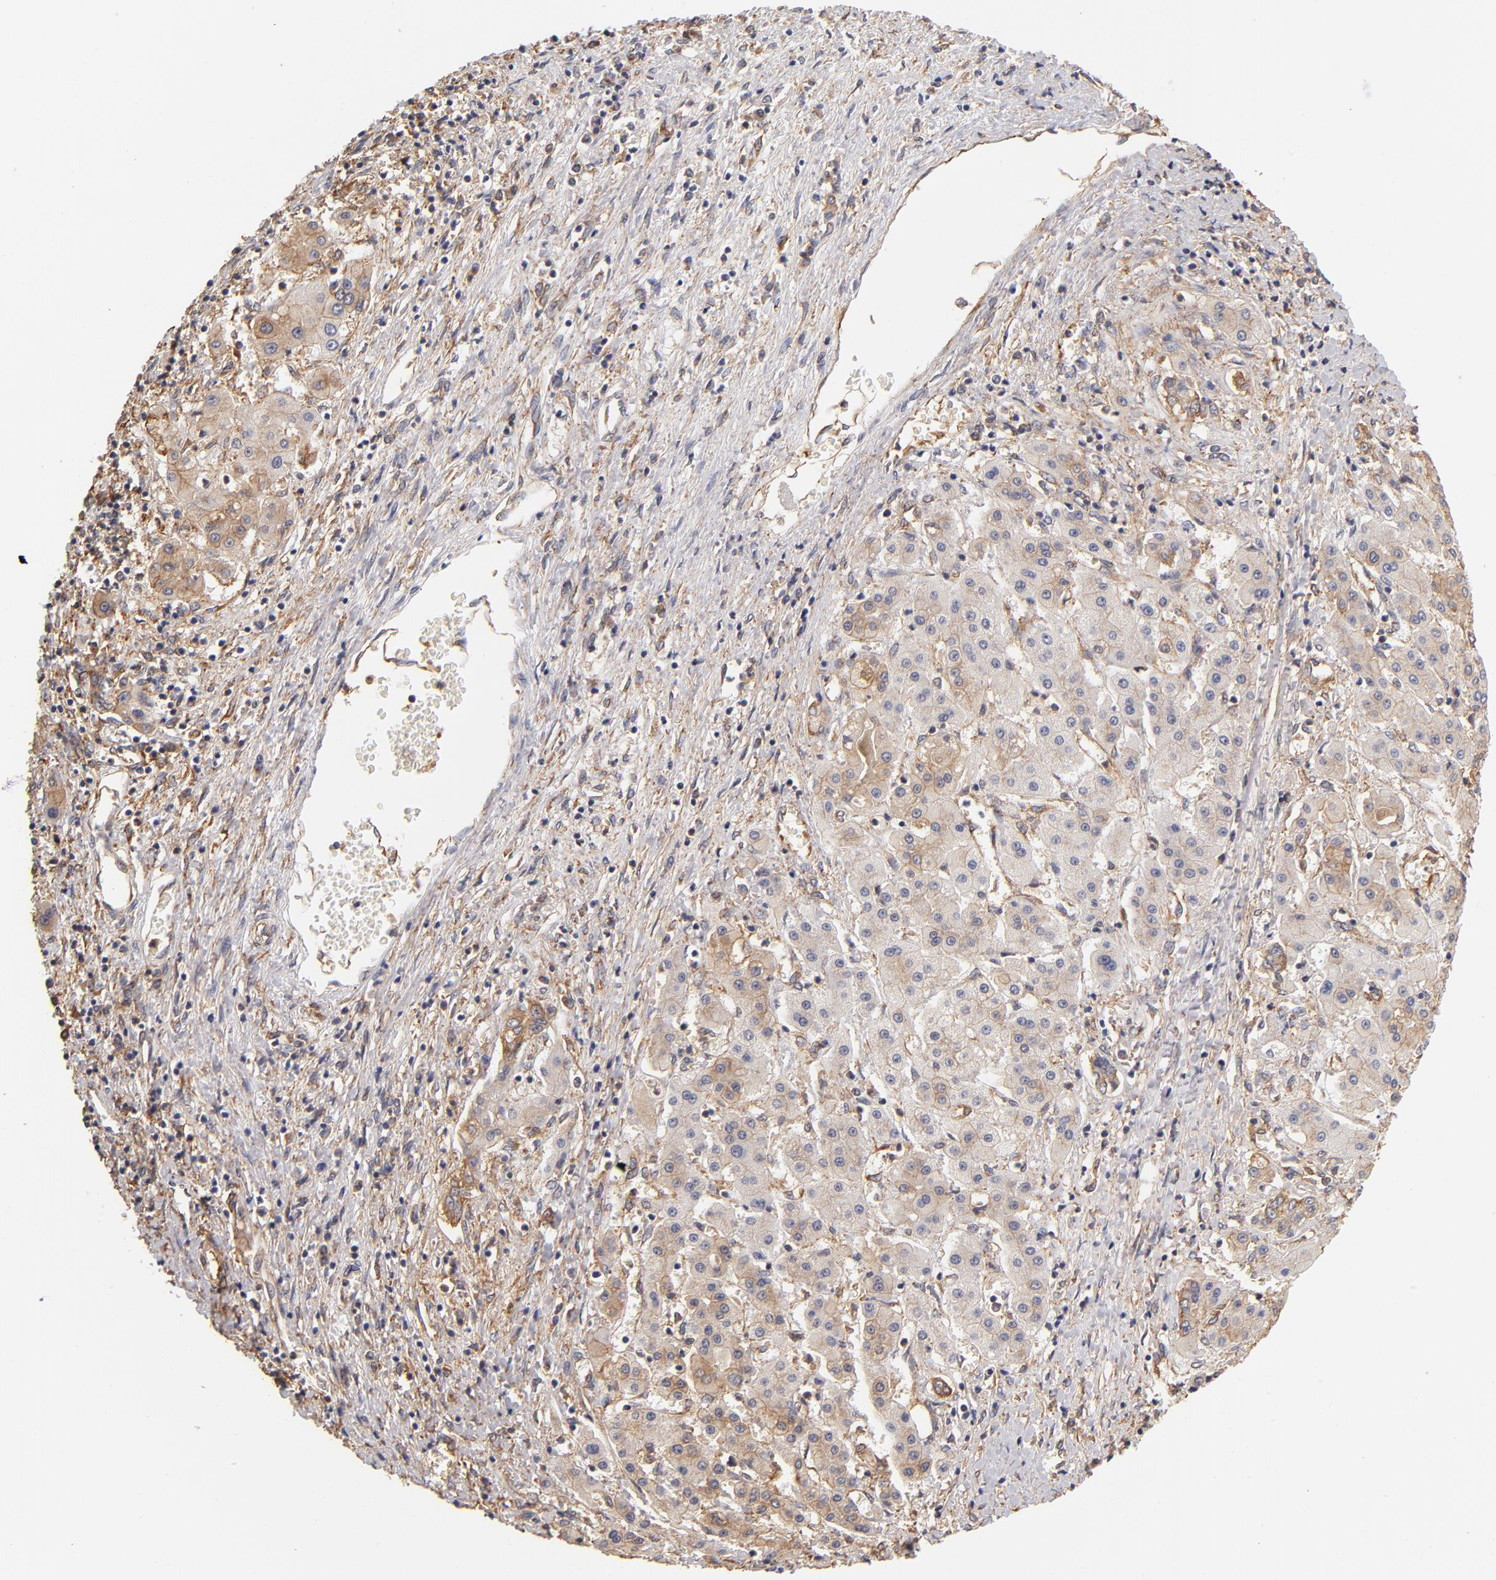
{"staining": {"intensity": "moderate", "quantity": "25%-75%", "location": "cytoplasmic/membranous"}, "tissue": "liver cancer", "cell_type": "Tumor cells", "image_type": "cancer", "snomed": [{"axis": "morphology", "description": "Carcinoma, Hepatocellular, NOS"}, {"axis": "topography", "description": "Liver"}], "caption": "Hepatocellular carcinoma (liver) was stained to show a protein in brown. There is medium levels of moderate cytoplasmic/membranous expression in about 25%-75% of tumor cells.", "gene": "FCMR", "patient": {"sex": "male", "age": 24}}